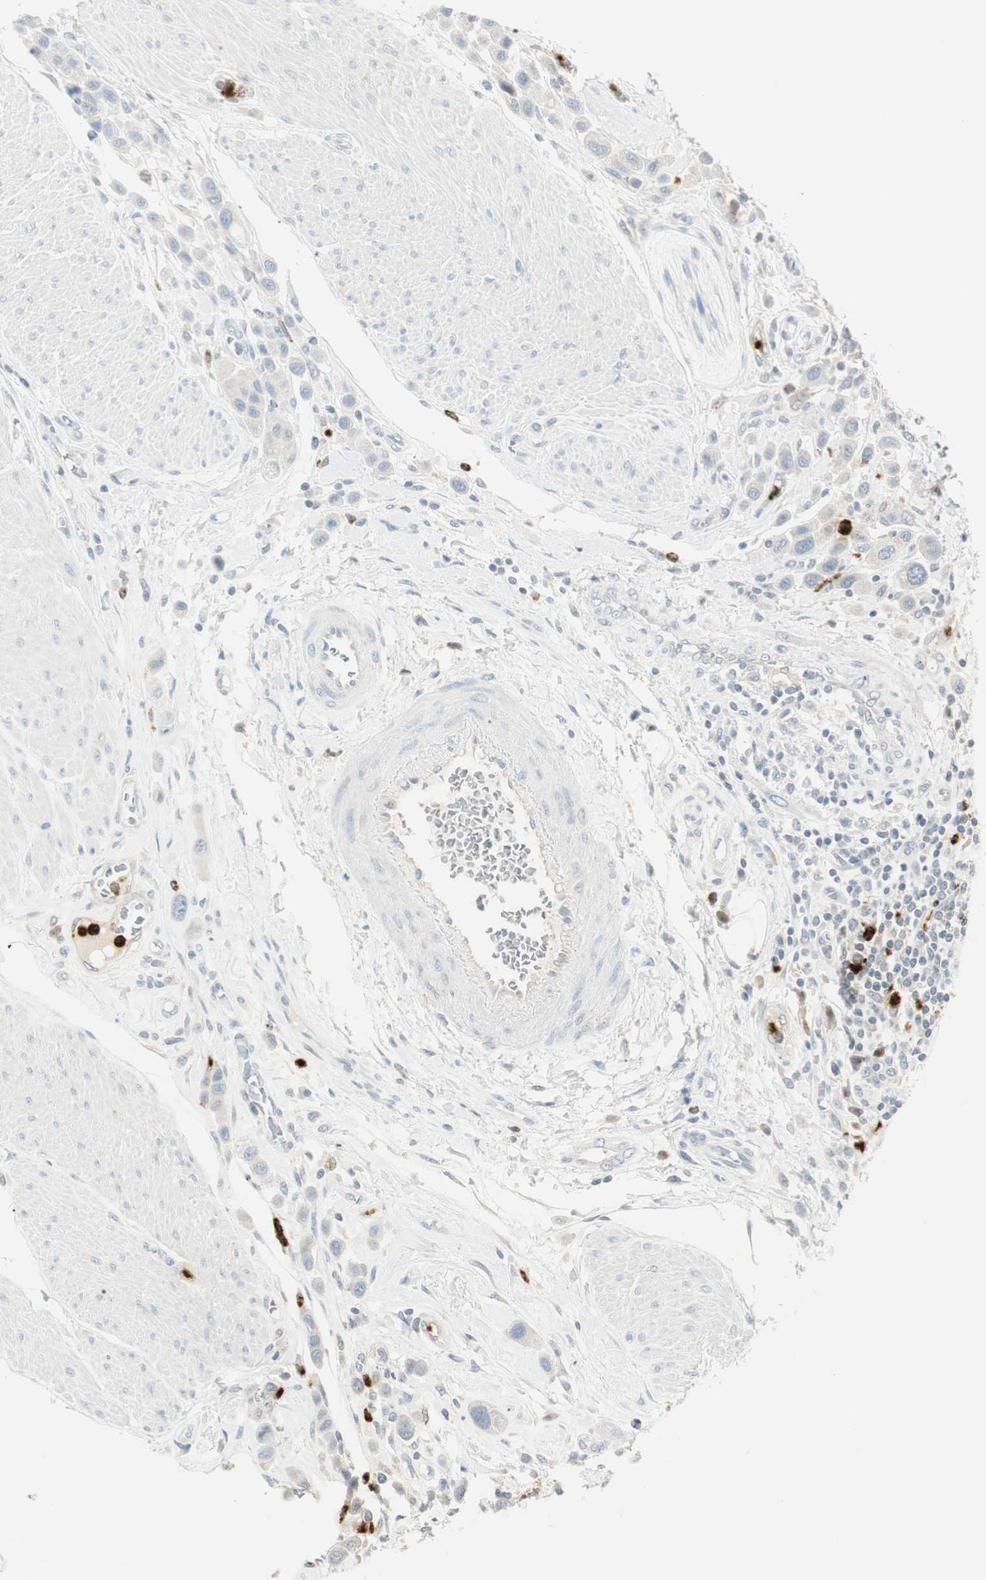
{"staining": {"intensity": "negative", "quantity": "none", "location": "none"}, "tissue": "urothelial cancer", "cell_type": "Tumor cells", "image_type": "cancer", "snomed": [{"axis": "morphology", "description": "Urothelial carcinoma, High grade"}, {"axis": "topography", "description": "Urinary bladder"}], "caption": "High magnification brightfield microscopy of urothelial carcinoma (high-grade) stained with DAB (3,3'-diaminobenzidine) (brown) and counterstained with hematoxylin (blue): tumor cells show no significant positivity.", "gene": "PRTN3", "patient": {"sex": "male", "age": 50}}